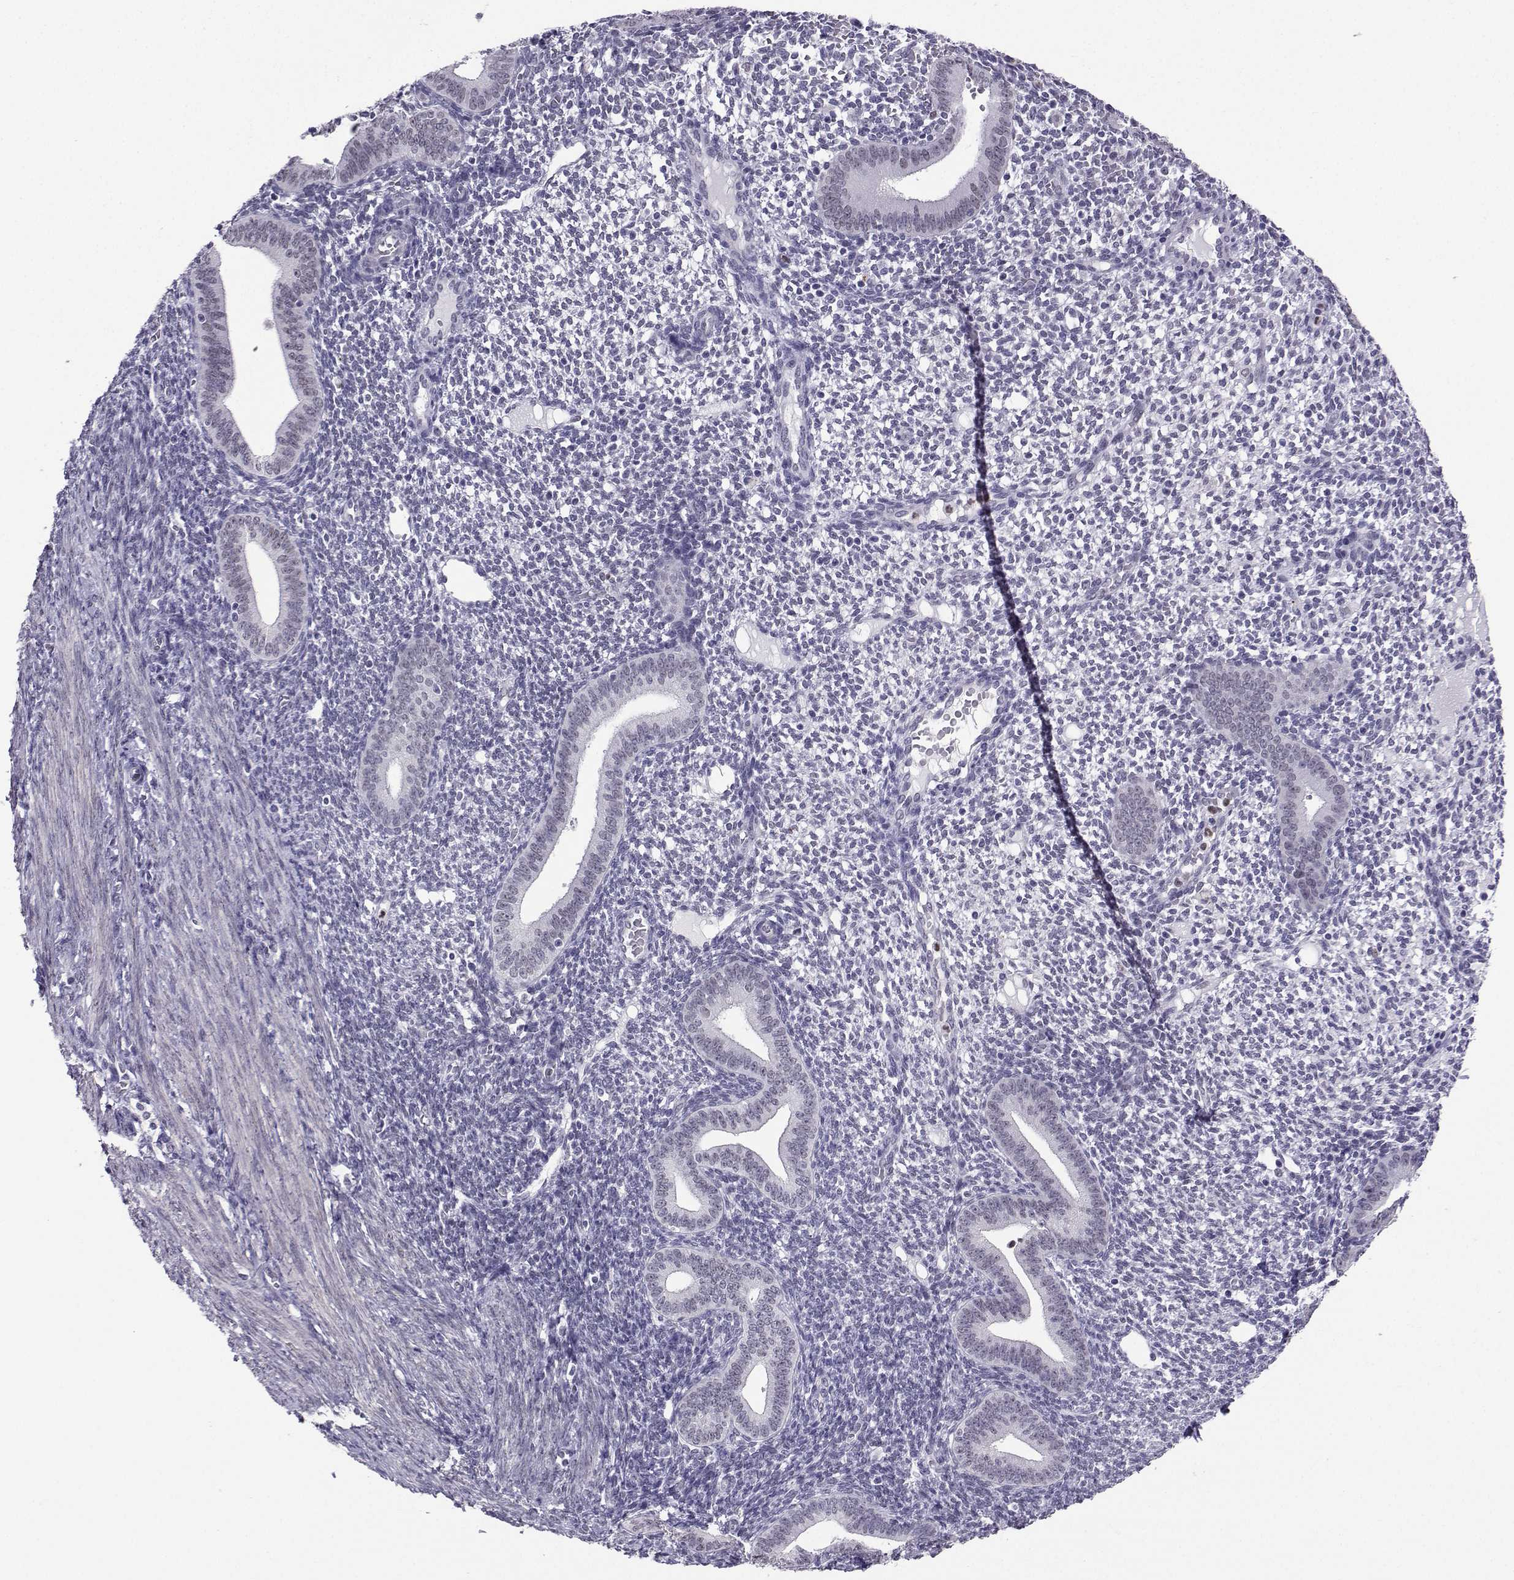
{"staining": {"intensity": "negative", "quantity": "none", "location": "none"}, "tissue": "endometrium", "cell_type": "Cells in endometrial stroma", "image_type": "normal", "snomed": [{"axis": "morphology", "description": "Normal tissue, NOS"}, {"axis": "topography", "description": "Endometrium"}], "caption": "Immunohistochemistry (IHC) of unremarkable endometrium reveals no staining in cells in endometrial stroma.", "gene": "TEDC2", "patient": {"sex": "female", "age": 40}}